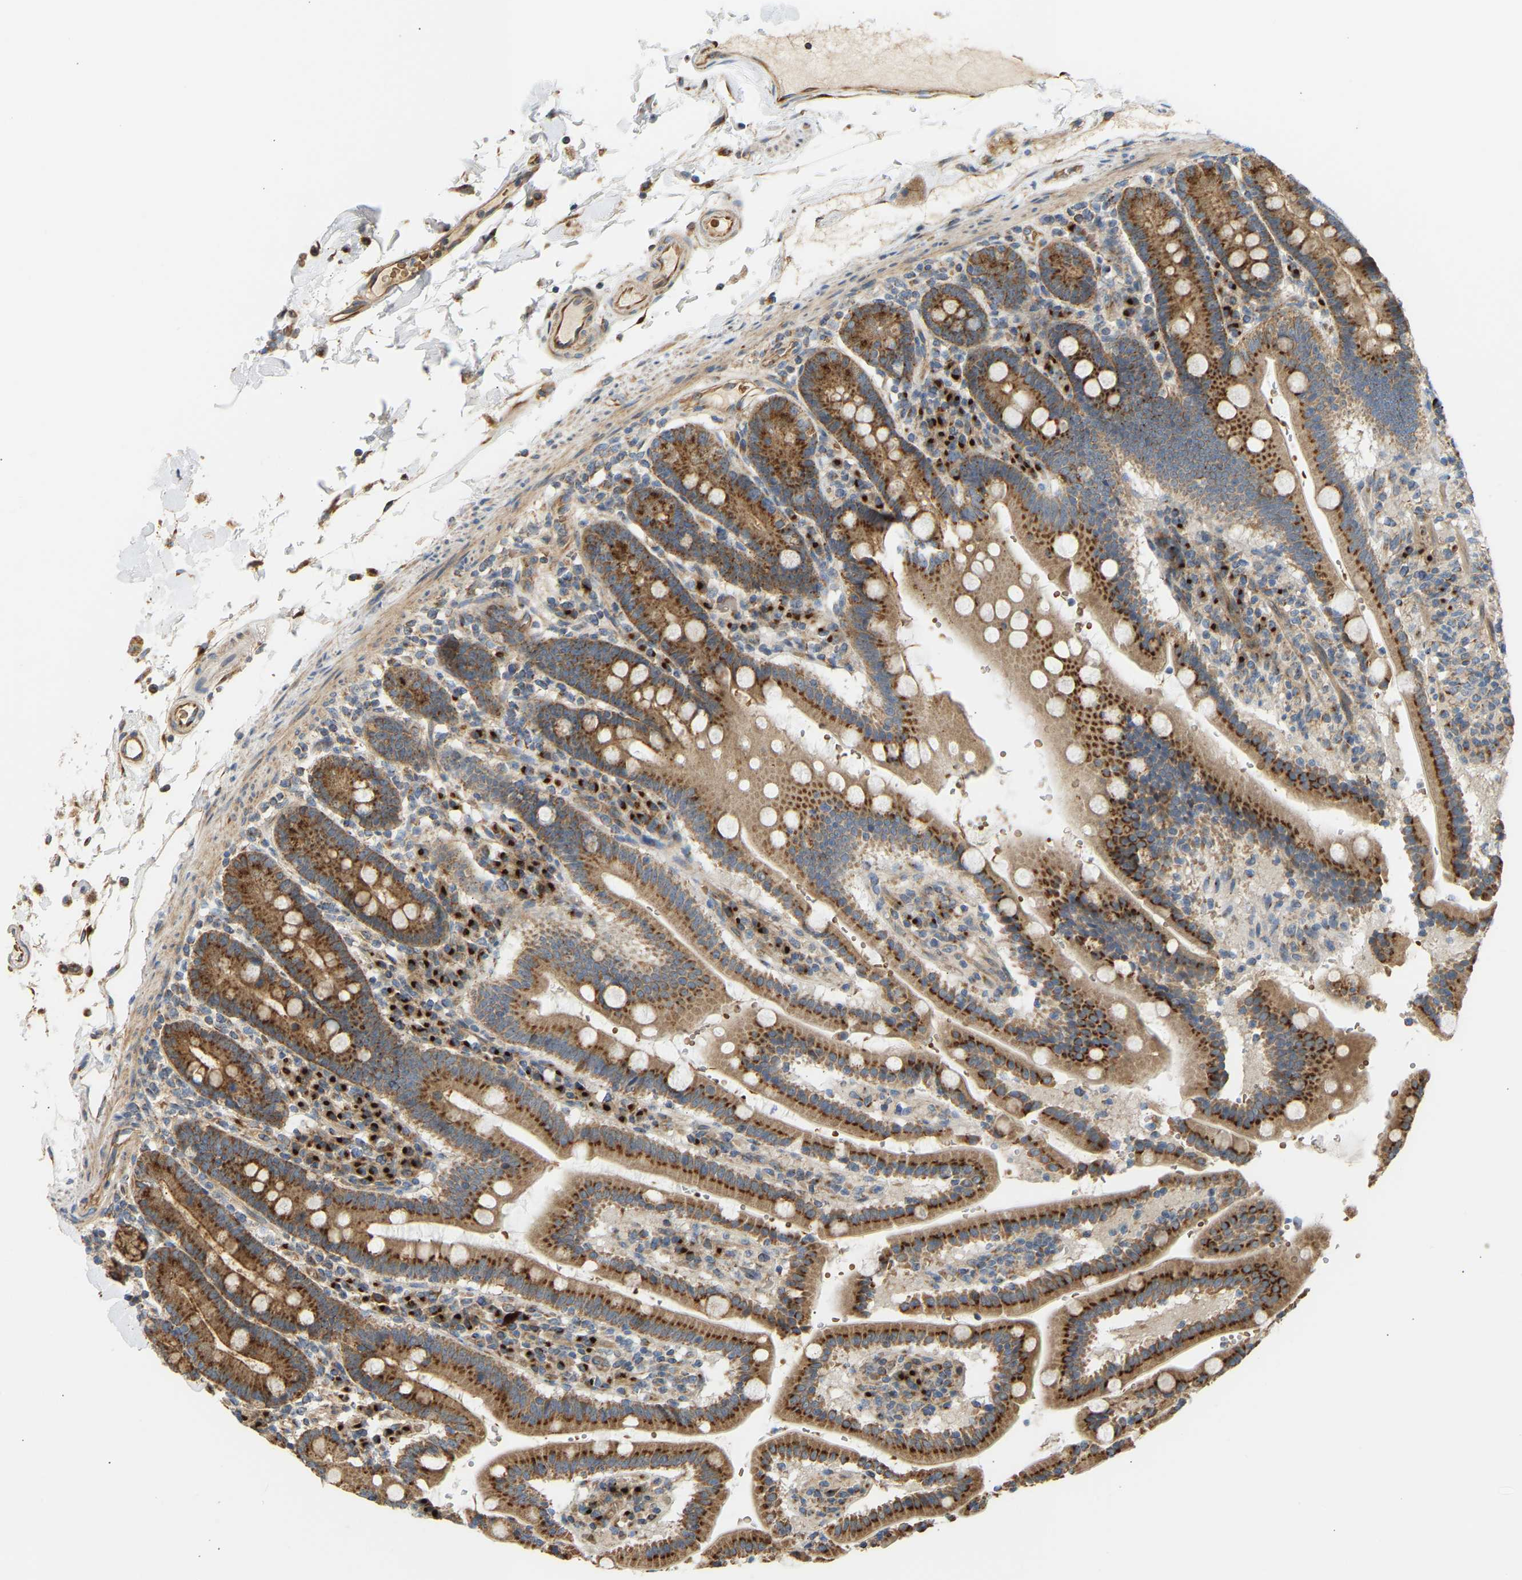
{"staining": {"intensity": "strong", "quantity": ">75%", "location": "cytoplasmic/membranous"}, "tissue": "duodenum", "cell_type": "Glandular cells", "image_type": "normal", "snomed": [{"axis": "morphology", "description": "Normal tissue, NOS"}, {"axis": "topography", "description": "Small intestine, NOS"}], "caption": "High-power microscopy captured an IHC image of unremarkable duodenum, revealing strong cytoplasmic/membranous positivity in approximately >75% of glandular cells. The protein is stained brown, and the nuclei are stained in blue (DAB (3,3'-diaminobenzidine) IHC with brightfield microscopy, high magnification).", "gene": "YIPF2", "patient": {"sex": "female", "age": 71}}